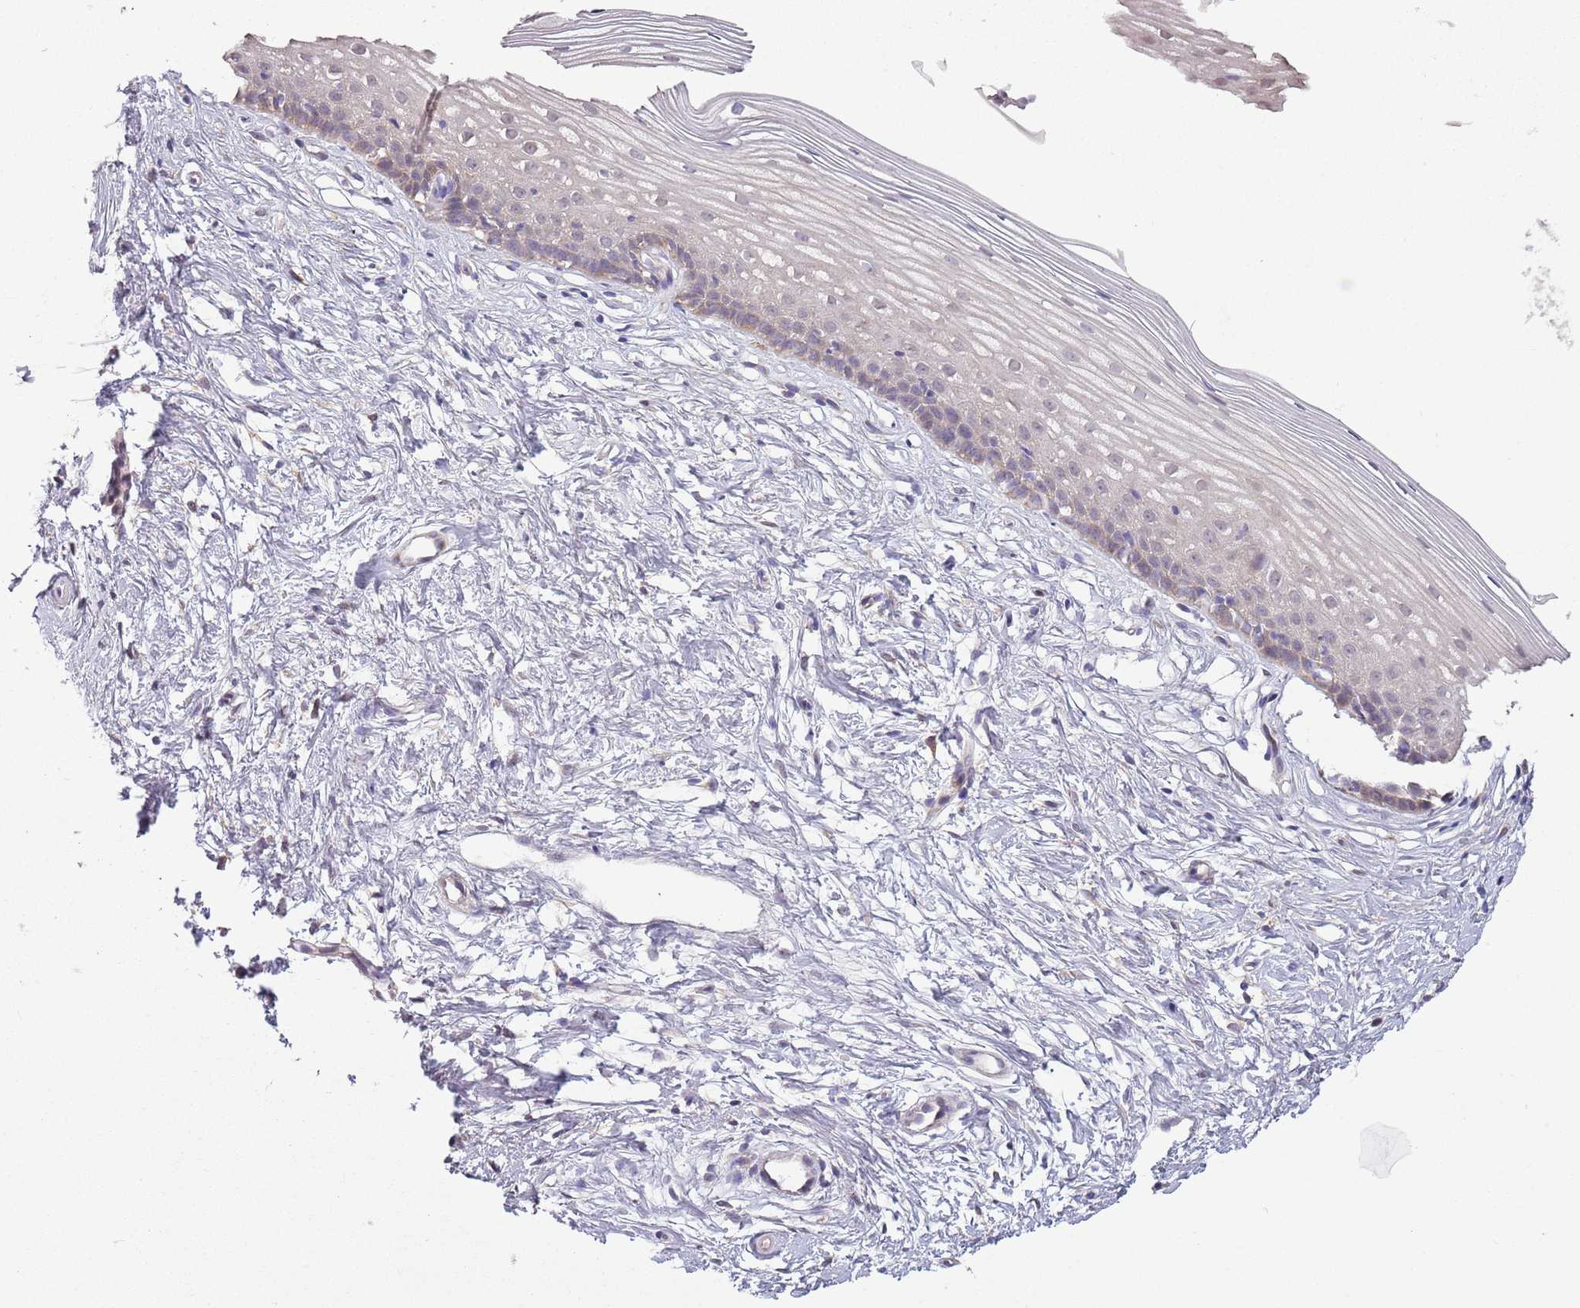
{"staining": {"intensity": "moderate", "quantity": "<25%", "location": "cytoplasmic/membranous"}, "tissue": "cervix", "cell_type": "Glandular cells", "image_type": "normal", "snomed": [{"axis": "morphology", "description": "Normal tissue, NOS"}, {"axis": "topography", "description": "Cervix"}], "caption": "A low amount of moderate cytoplasmic/membranous positivity is seen in approximately <25% of glandular cells in benign cervix. (Stains: DAB in brown, nuclei in blue, Microscopy: brightfield microscopy at high magnification).", "gene": "COQ5", "patient": {"sex": "female", "age": 40}}